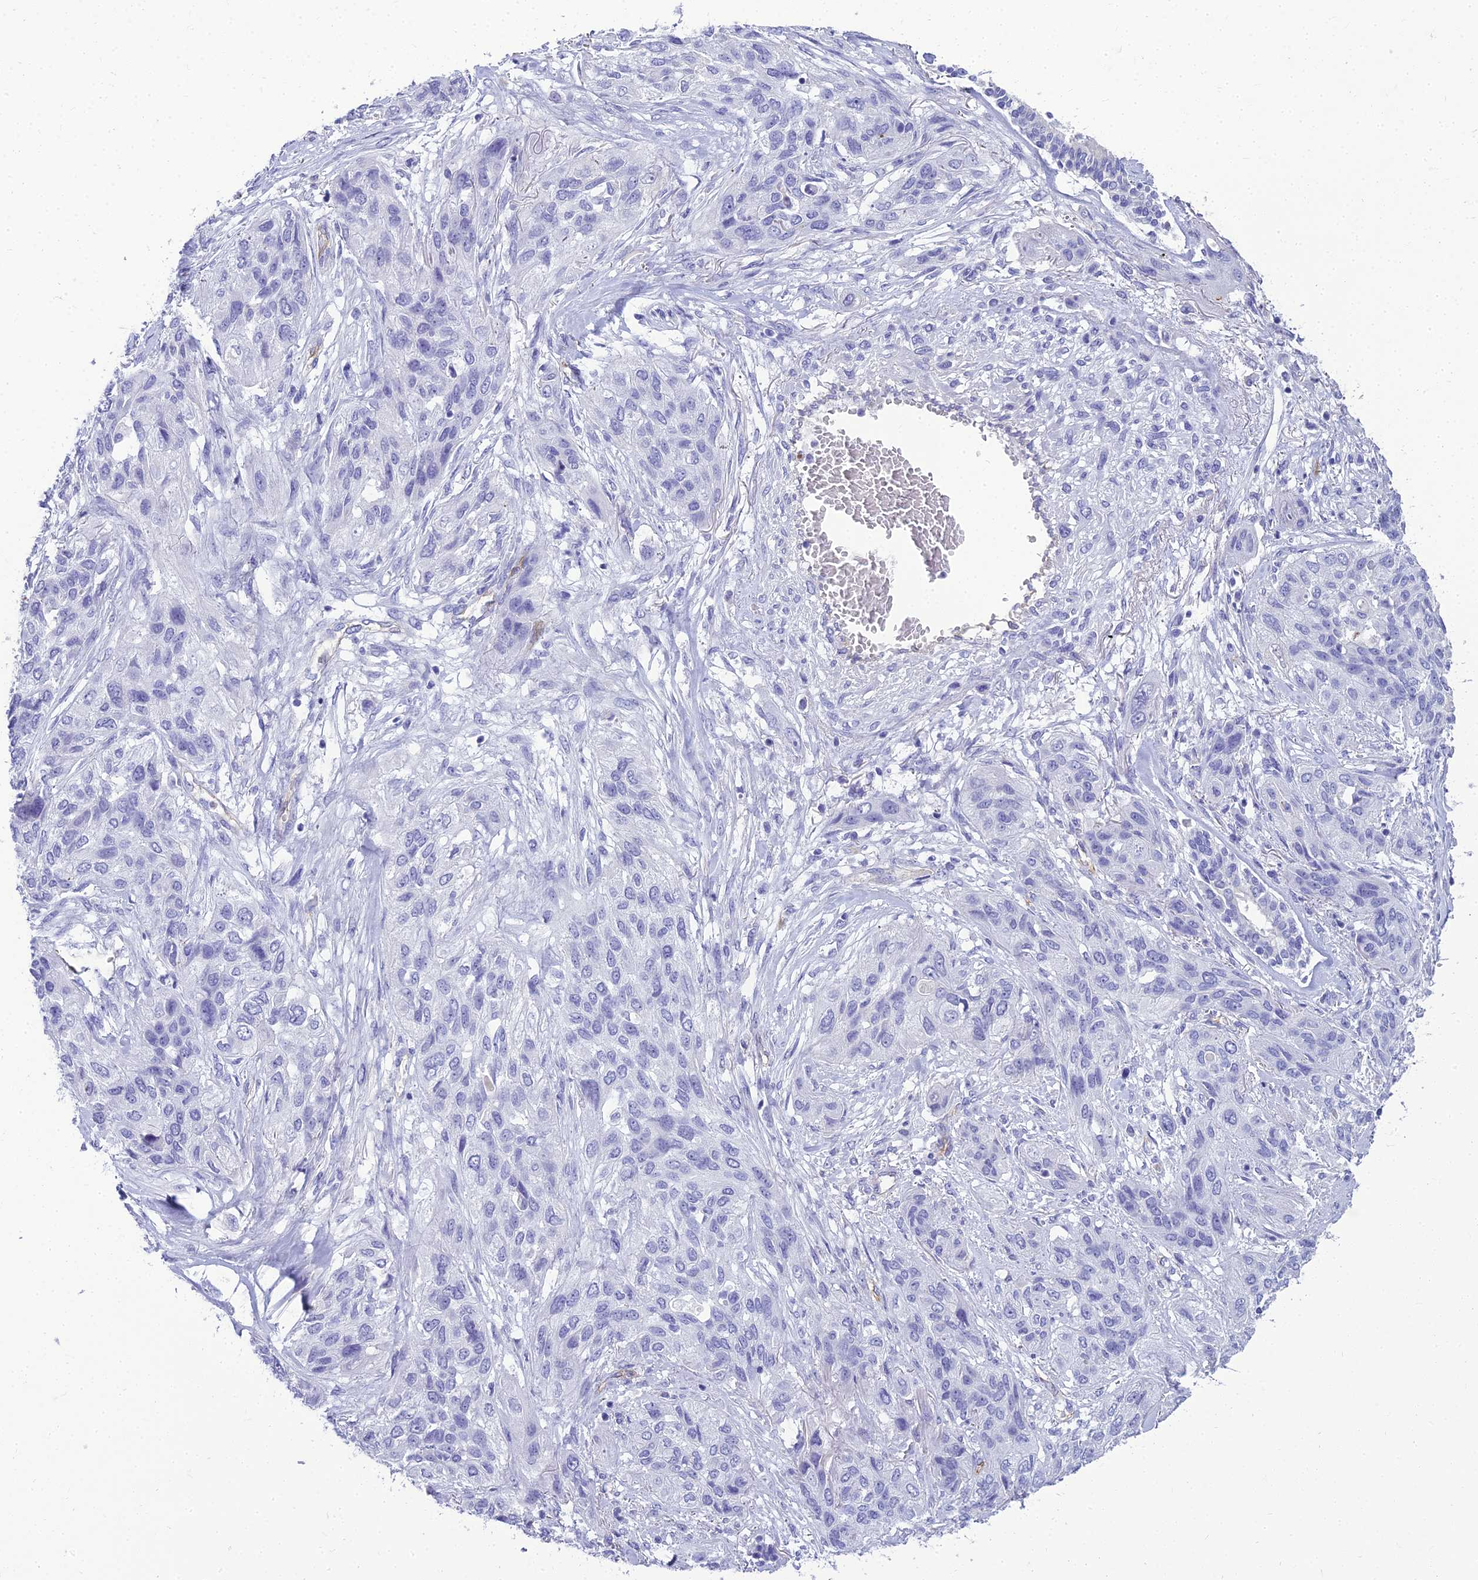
{"staining": {"intensity": "negative", "quantity": "none", "location": "none"}, "tissue": "lung cancer", "cell_type": "Tumor cells", "image_type": "cancer", "snomed": [{"axis": "morphology", "description": "Squamous cell carcinoma, NOS"}, {"axis": "topography", "description": "Lung"}], "caption": "Immunohistochemistry (IHC) image of lung cancer stained for a protein (brown), which displays no staining in tumor cells.", "gene": "NINJ1", "patient": {"sex": "female", "age": 70}}